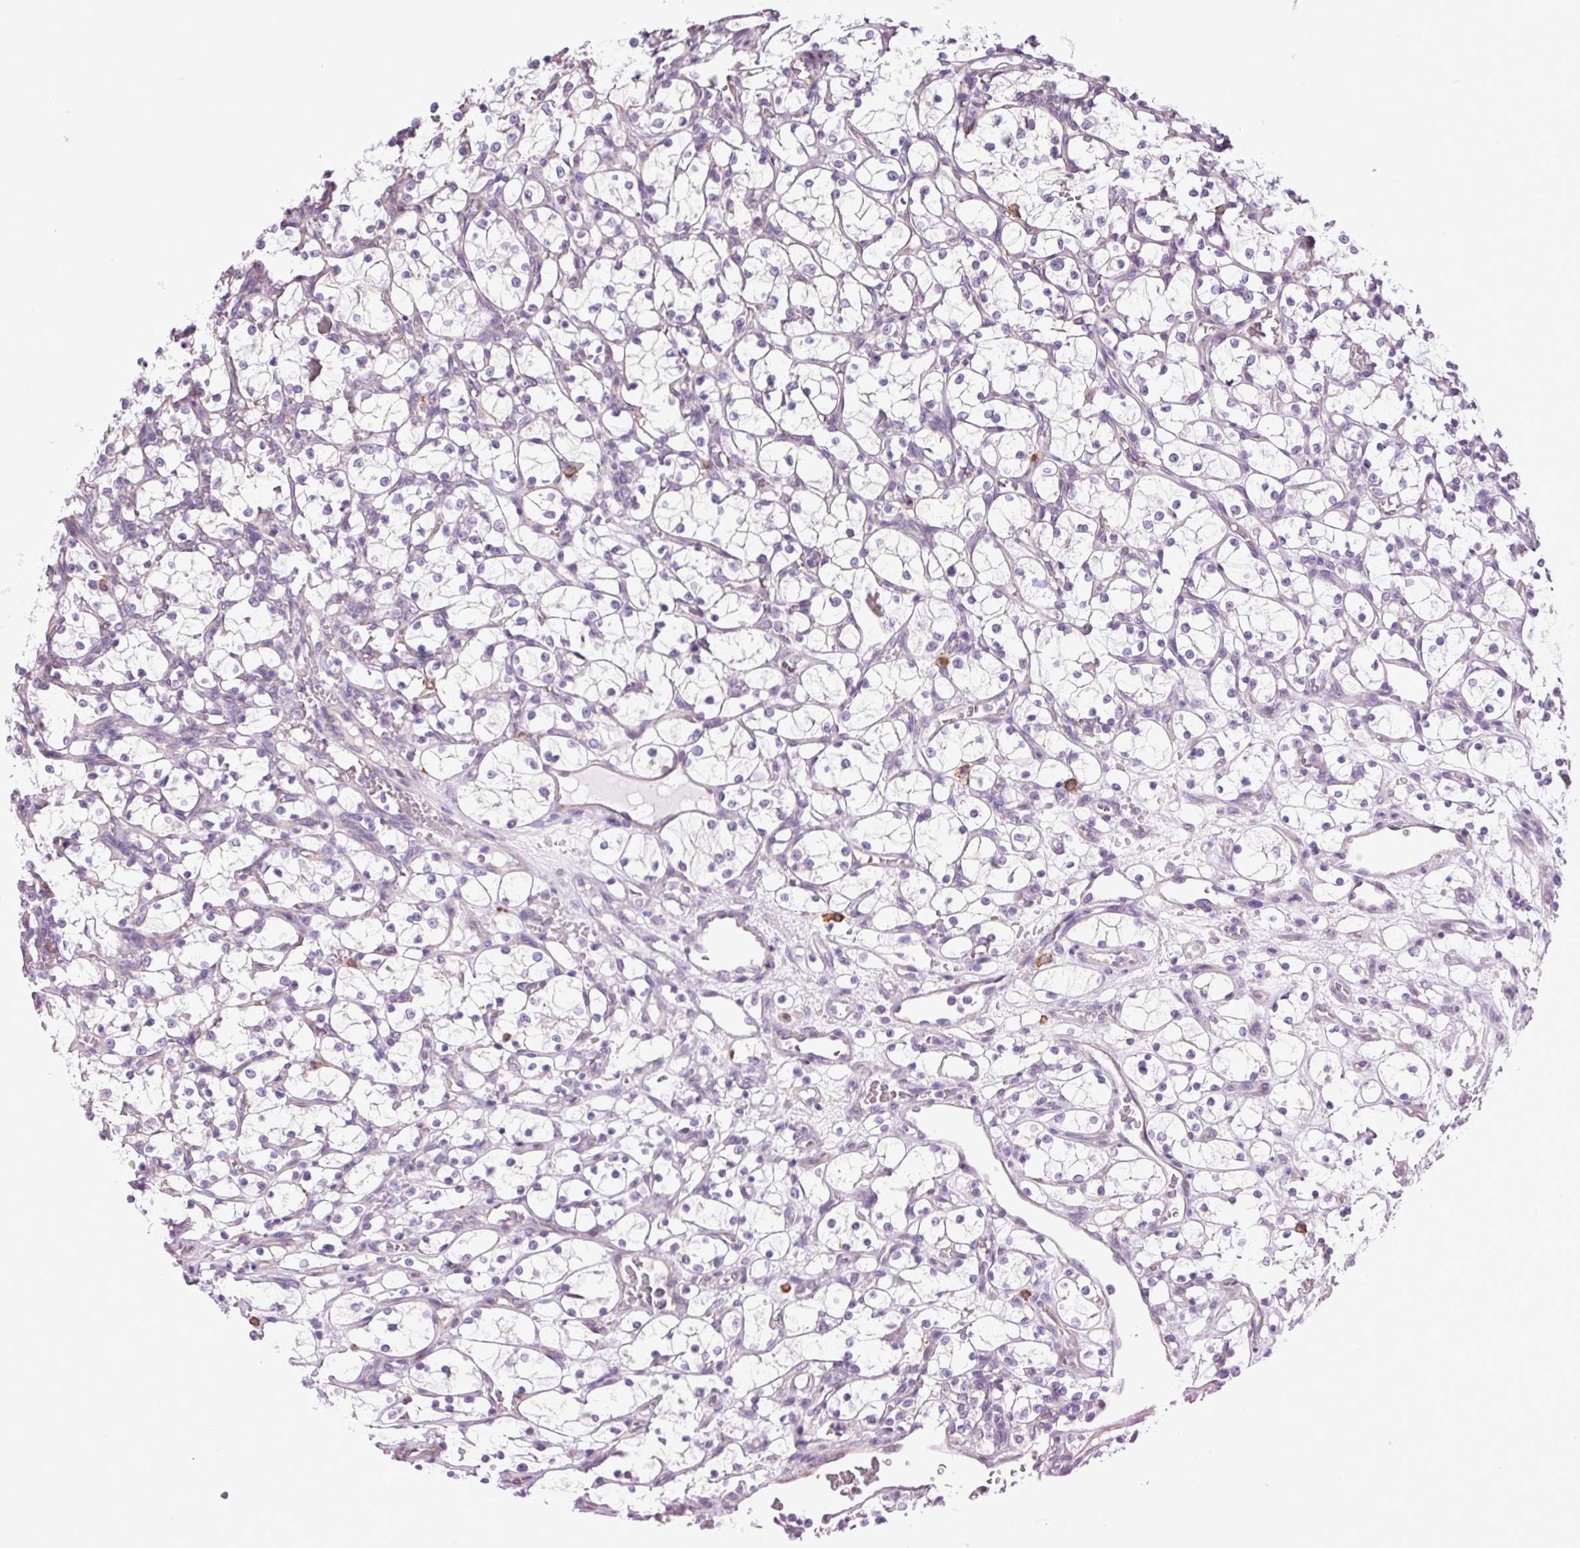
{"staining": {"intensity": "negative", "quantity": "none", "location": "none"}, "tissue": "renal cancer", "cell_type": "Tumor cells", "image_type": "cancer", "snomed": [{"axis": "morphology", "description": "Adenocarcinoma, NOS"}, {"axis": "topography", "description": "Kidney"}], "caption": "Image shows no protein expression in tumor cells of renal adenocarcinoma tissue.", "gene": "SNX31", "patient": {"sex": "female", "age": 69}}